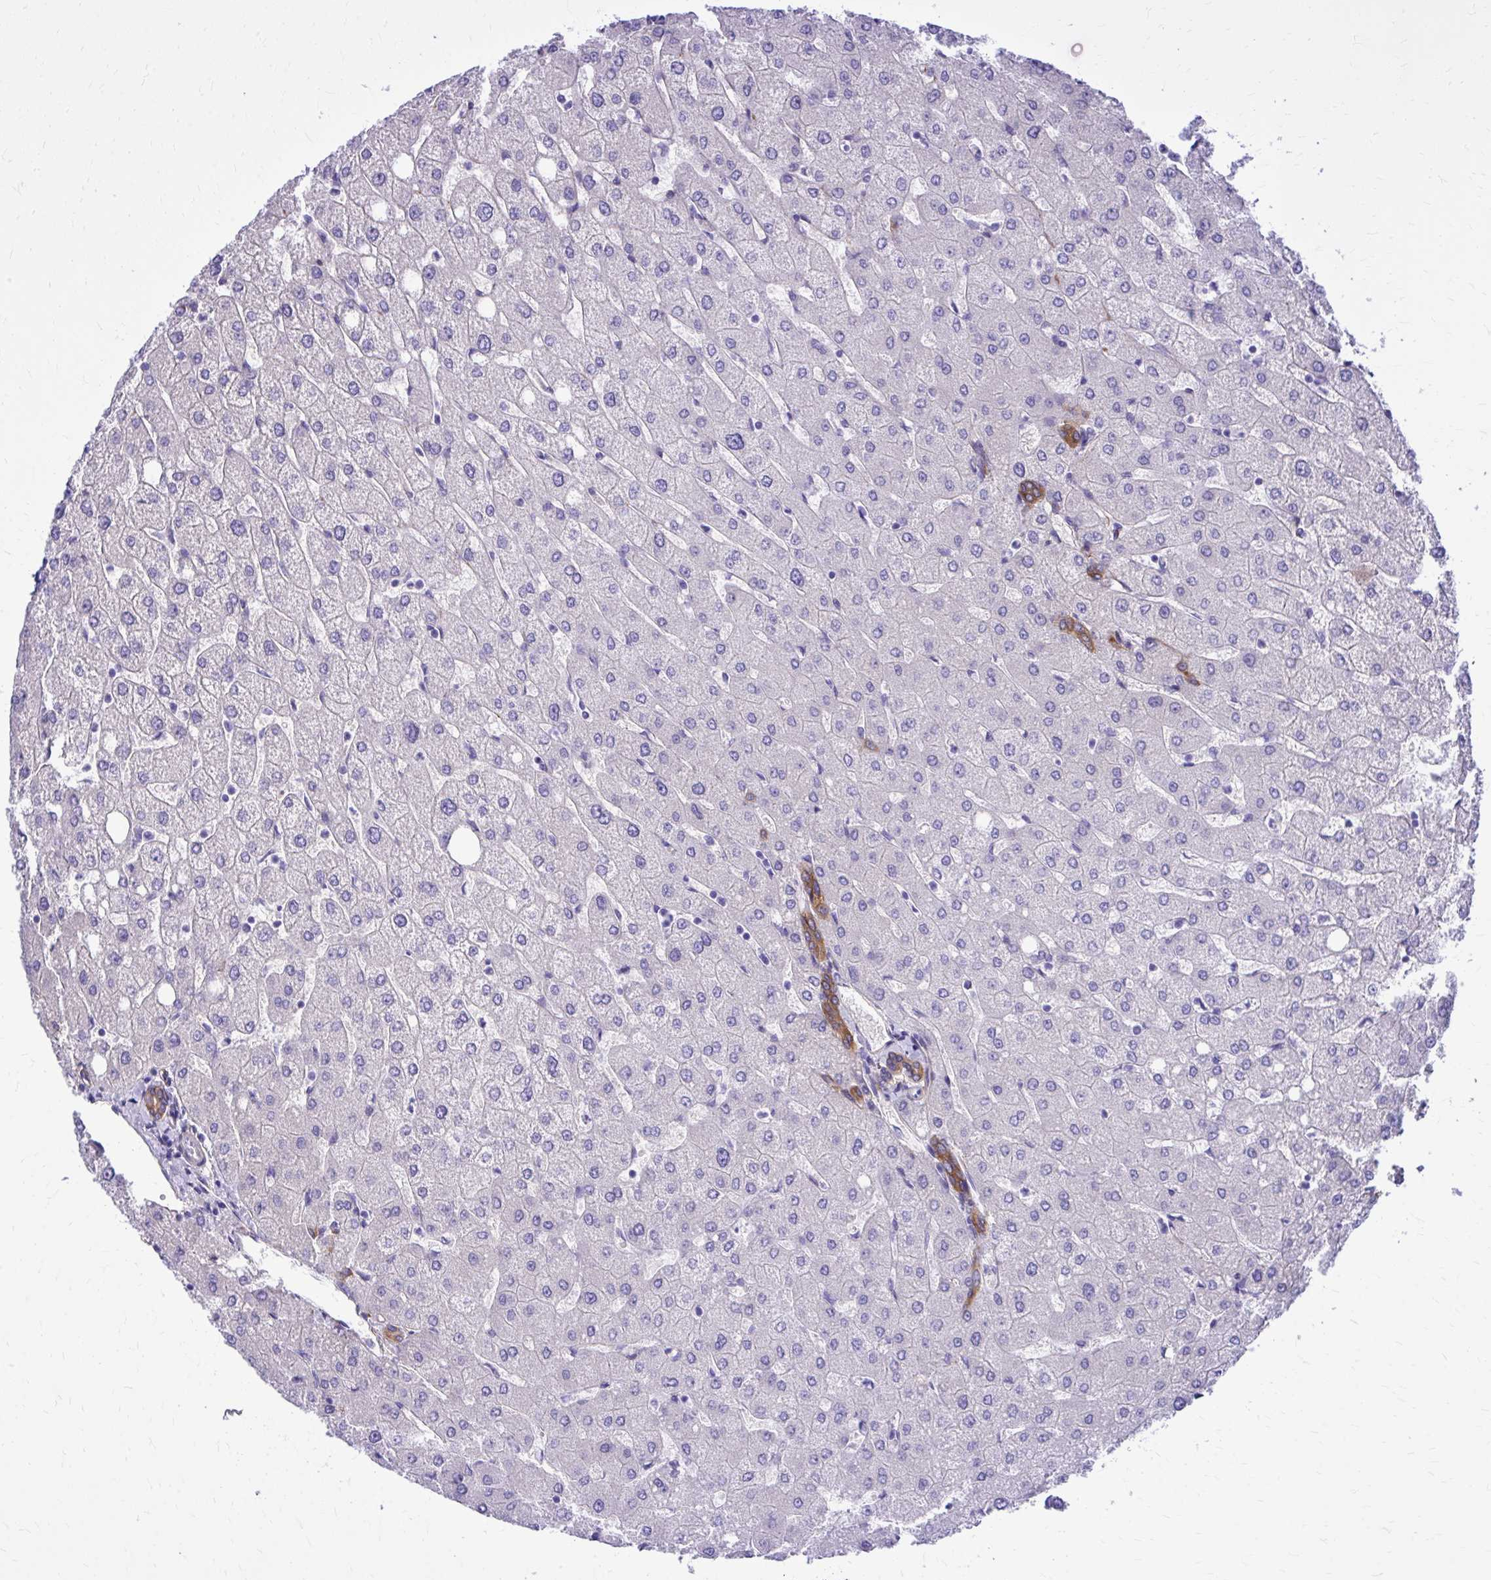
{"staining": {"intensity": "moderate", "quantity": ">75%", "location": "cytoplasmic/membranous"}, "tissue": "liver", "cell_type": "Cholangiocytes", "image_type": "normal", "snomed": [{"axis": "morphology", "description": "Normal tissue, NOS"}, {"axis": "topography", "description": "Liver"}], "caption": "Protein expression by immunohistochemistry demonstrates moderate cytoplasmic/membranous expression in approximately >75% of cholangiocytes in benign liver.", "gene": "EPB41L1", "patient": {"sex": "female", "age": 54}}